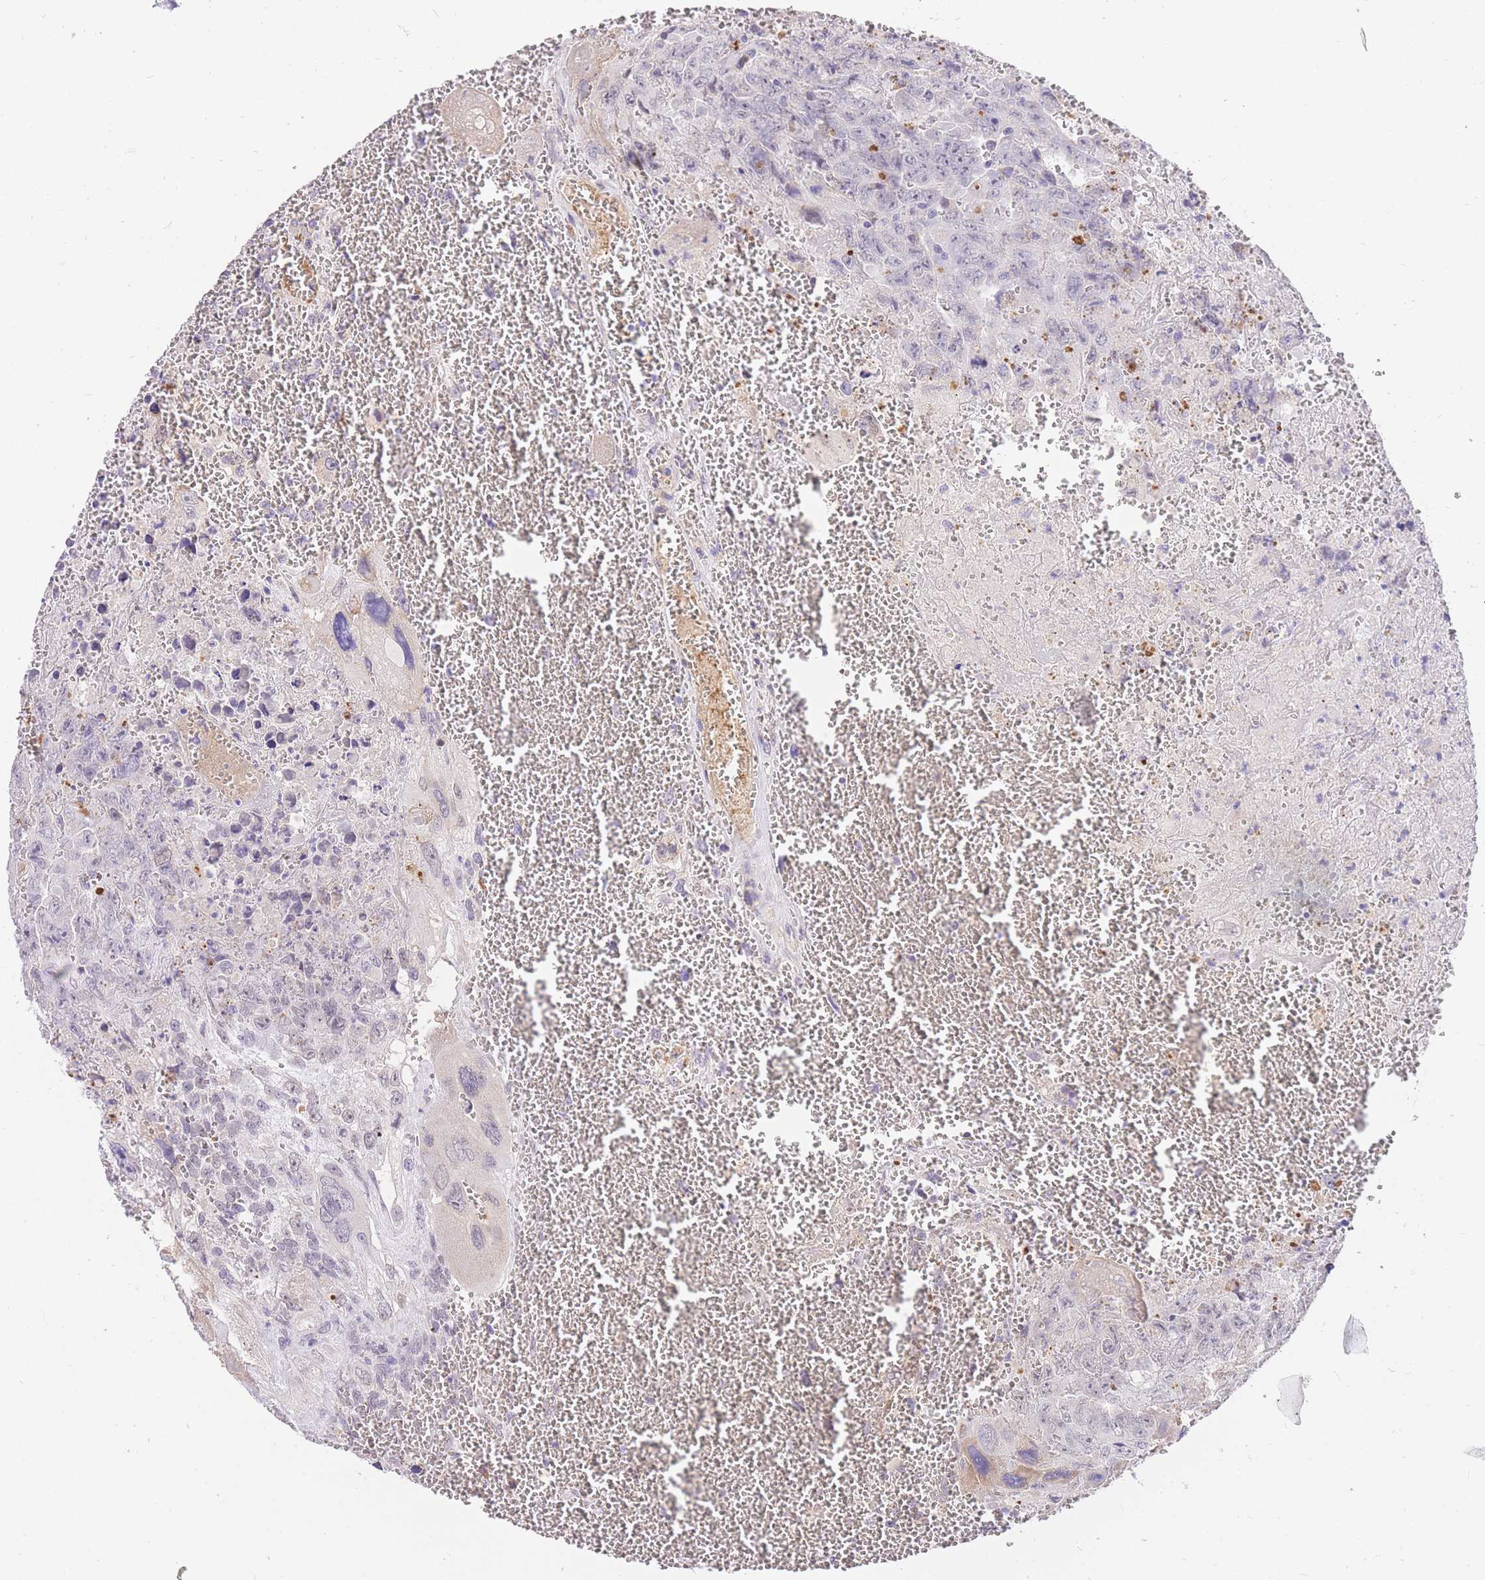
{"staining": {"intensity": "negative", "quantity": "none", "location": "none"}, "tissue": "testis cancer", "cell_type": "Tumor cells", "image_type": "cancer", "snomed": [{"axis": "morphology", "description": "Carcinoma, Embryonal, NOS"}, {"axis": "topography", "description": "Testis"}], "caption": "This is an immunohistochemistry (IHC) histopathology image of testis embryonal carcinoma. There is no expression in tumor cells.", "gene": "C2orf88", "patient": {"sex": "male", "age": 28}}